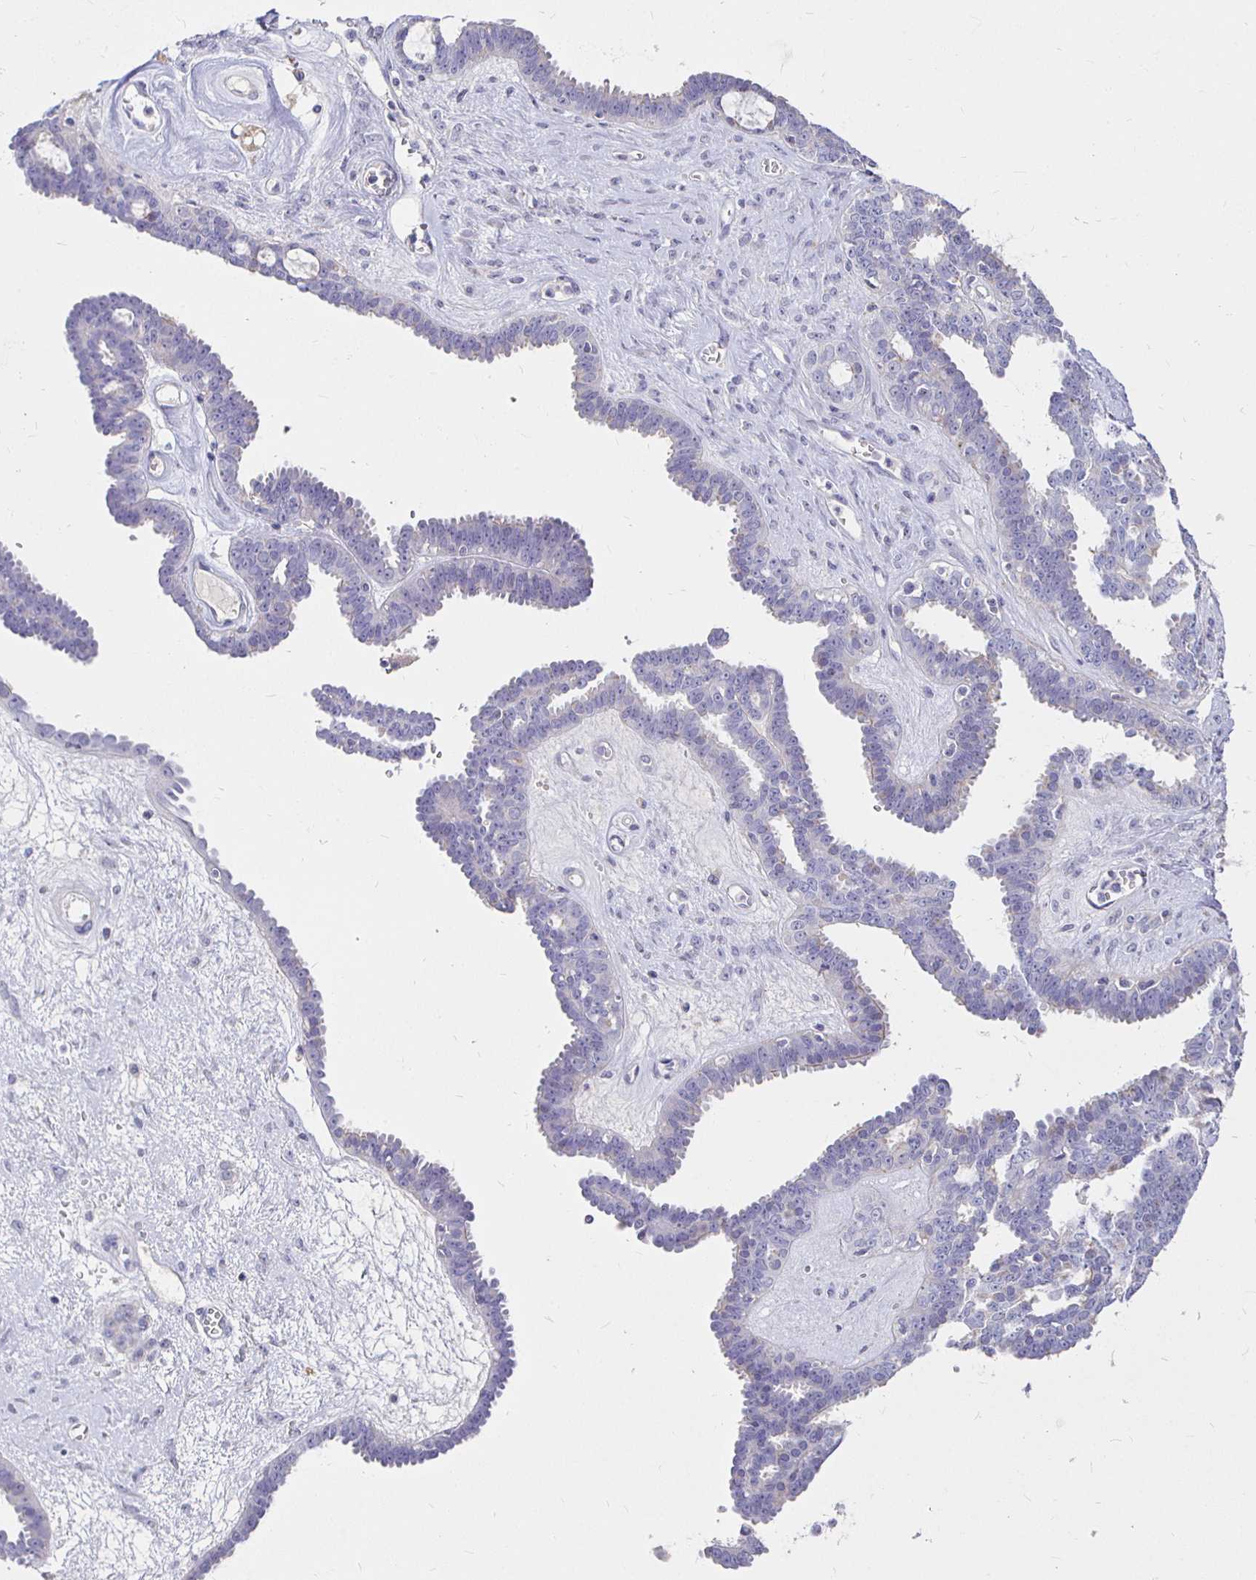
{"staining": {"intensity": "negative", "quantity": "none", "location": "none"}, "tissue": "ovarian cancer", "cell_type": "Tumor cells", "image_type": "cancer", "snomed": [{"axis": "morphology", "description": "Cystadenocarcinoma, serous, NOS"}, {"axis": "topography", "description": "Ovary"}], "caption": "Tumor cells show no significant protein staining in ovarian cancer. The staining was performed using DAB (3,3'-diaminobenzidine) to visualize the protein expression in brown, while the nuclei were stained in blue with hematoxylin (Magnification: 20x).", "gene": "NECAB1", "patient": {"sex": "female", "age": 71}}